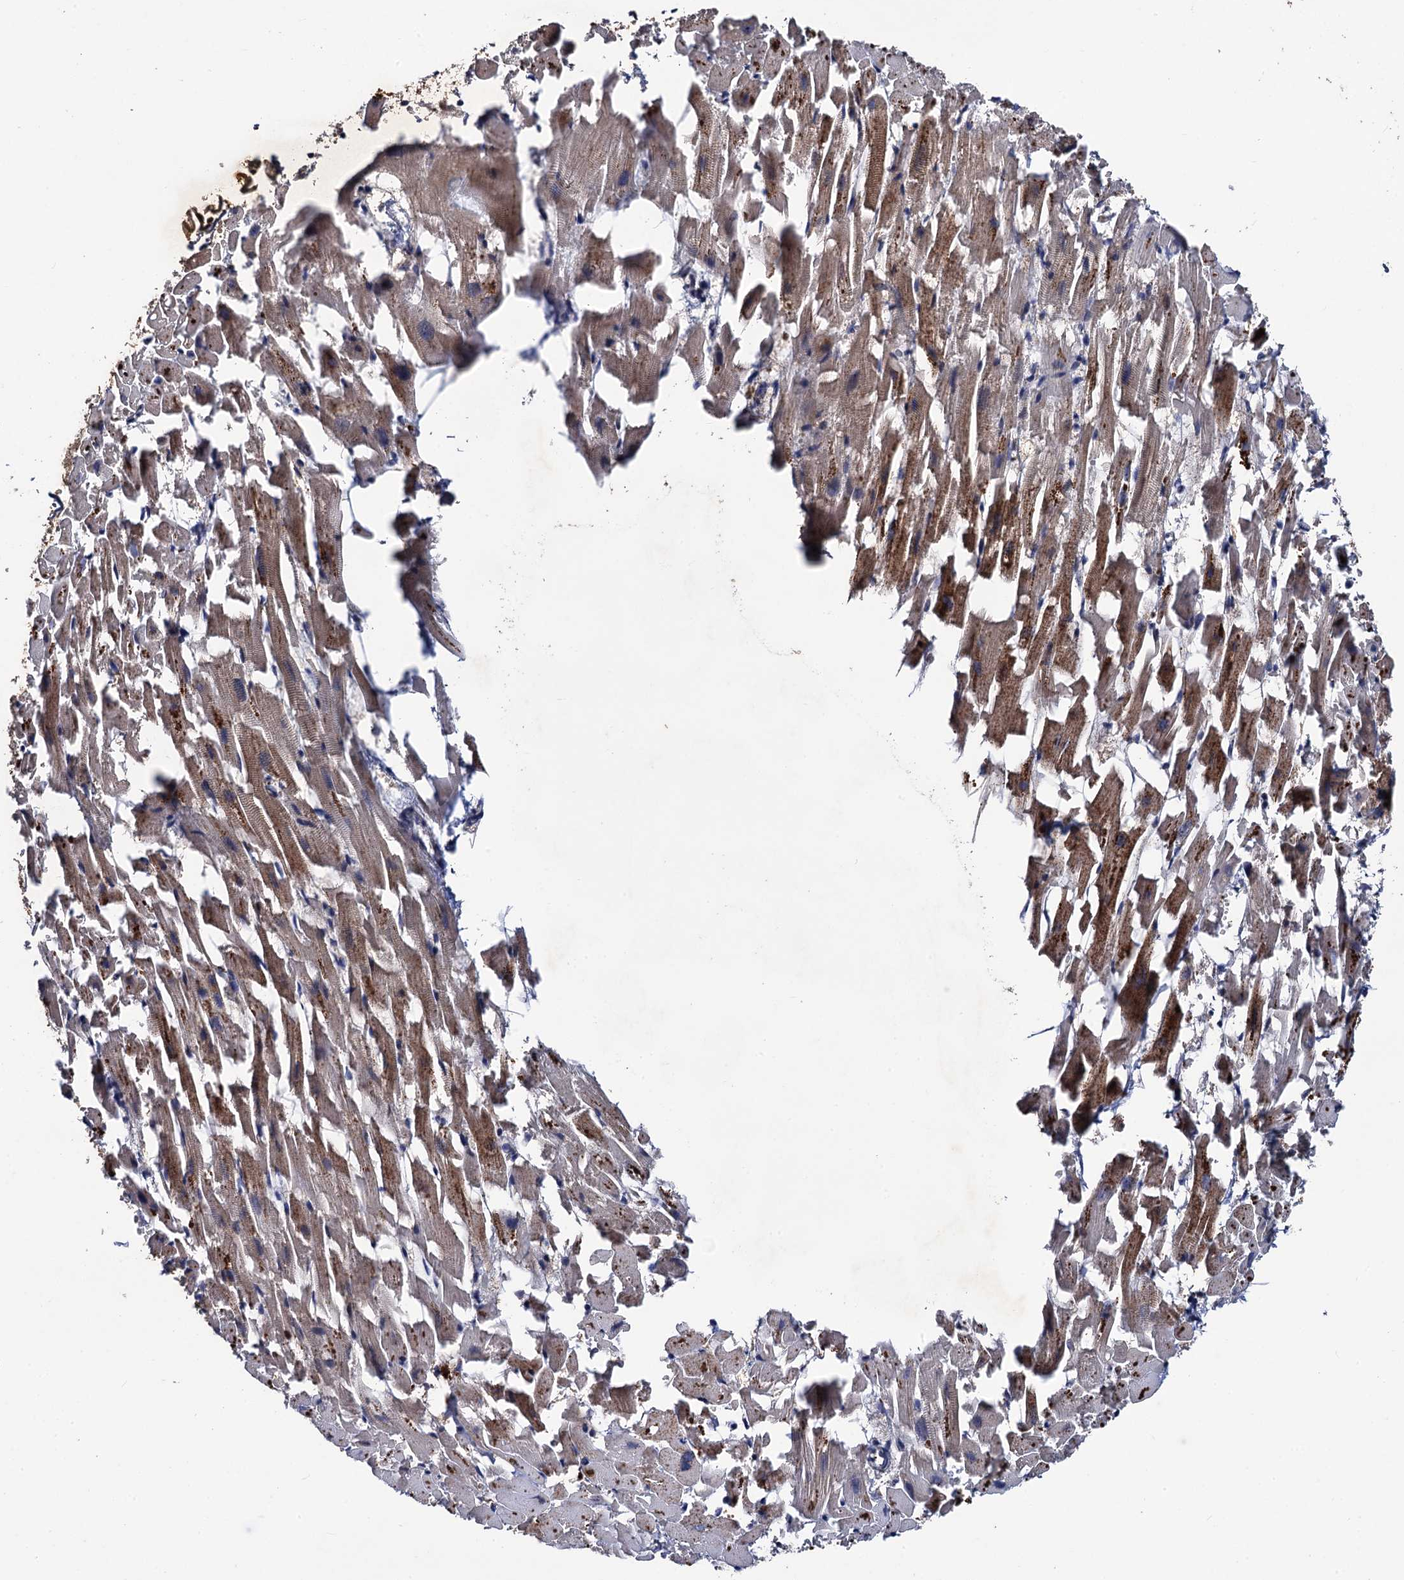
{"staining": {"intensity": "moderate", "quantity": ">75%", "location": "cytoplasmic/membranous"}, "tissue": "heart muscle", "cell_type": "Cardiomyocytes", "image_type": "normal", "snomed": [{"axis": "morphology", "description": "Normal tissue, NOS"}, {"axis": "topography", "description": "Heart"}], "caption": "An image showing moderate cytoplasmic/membranous positivity in about >75% of cardiomyocytes in unremarkable heart muscle, as visualized by brown immunohistochemical staining.", "gene": "LRRC63", "patient": {"sex": "female", "age": 64}}